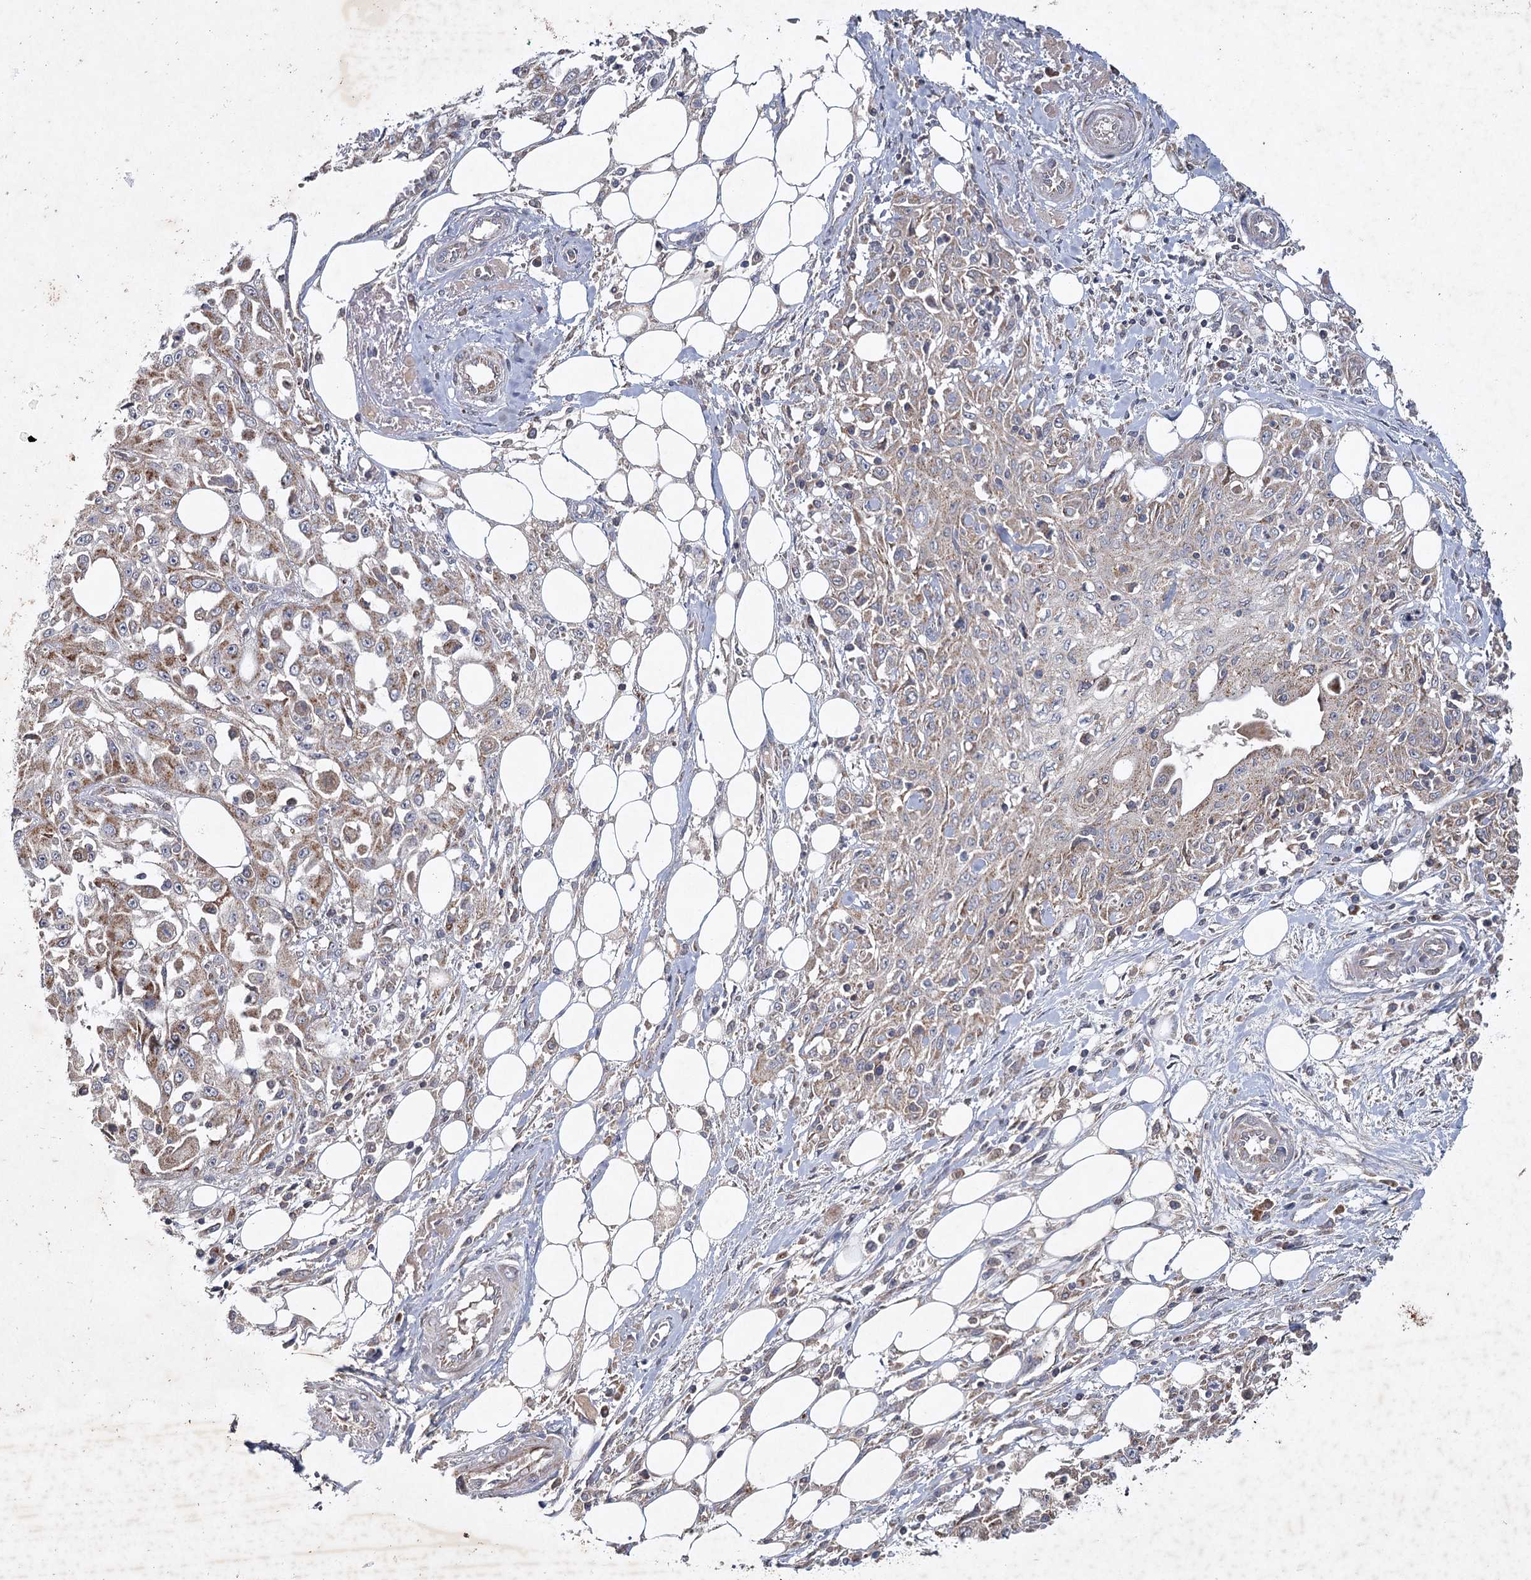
{"staining": {"intensity": "weak", "quantity": "25%-75%", "location": "cytoplasmic/membranous"}, "tissue": "skin cancer", "cell_type": "Tumor cells", "image_type": "cancer", "snomed": [{"axis": "morphology", "description": "Squamous cell carcinoma, NOS"}, {"axis": "morphology", "description": "Squamous cell carcinoma, metastatic, NOS"}, {"axis": "topography", "description": "Skin"}, {"axis": "topography", "description": "Lymph node"}], "caption": "Human skin cancer stained for a protein (brown) reveals weak cytoplasmic/membranous positive staining in about 25%-75% of tumor cells.", "gene": "MRPL44", "patient": {"sex": "male", "age": 75}}